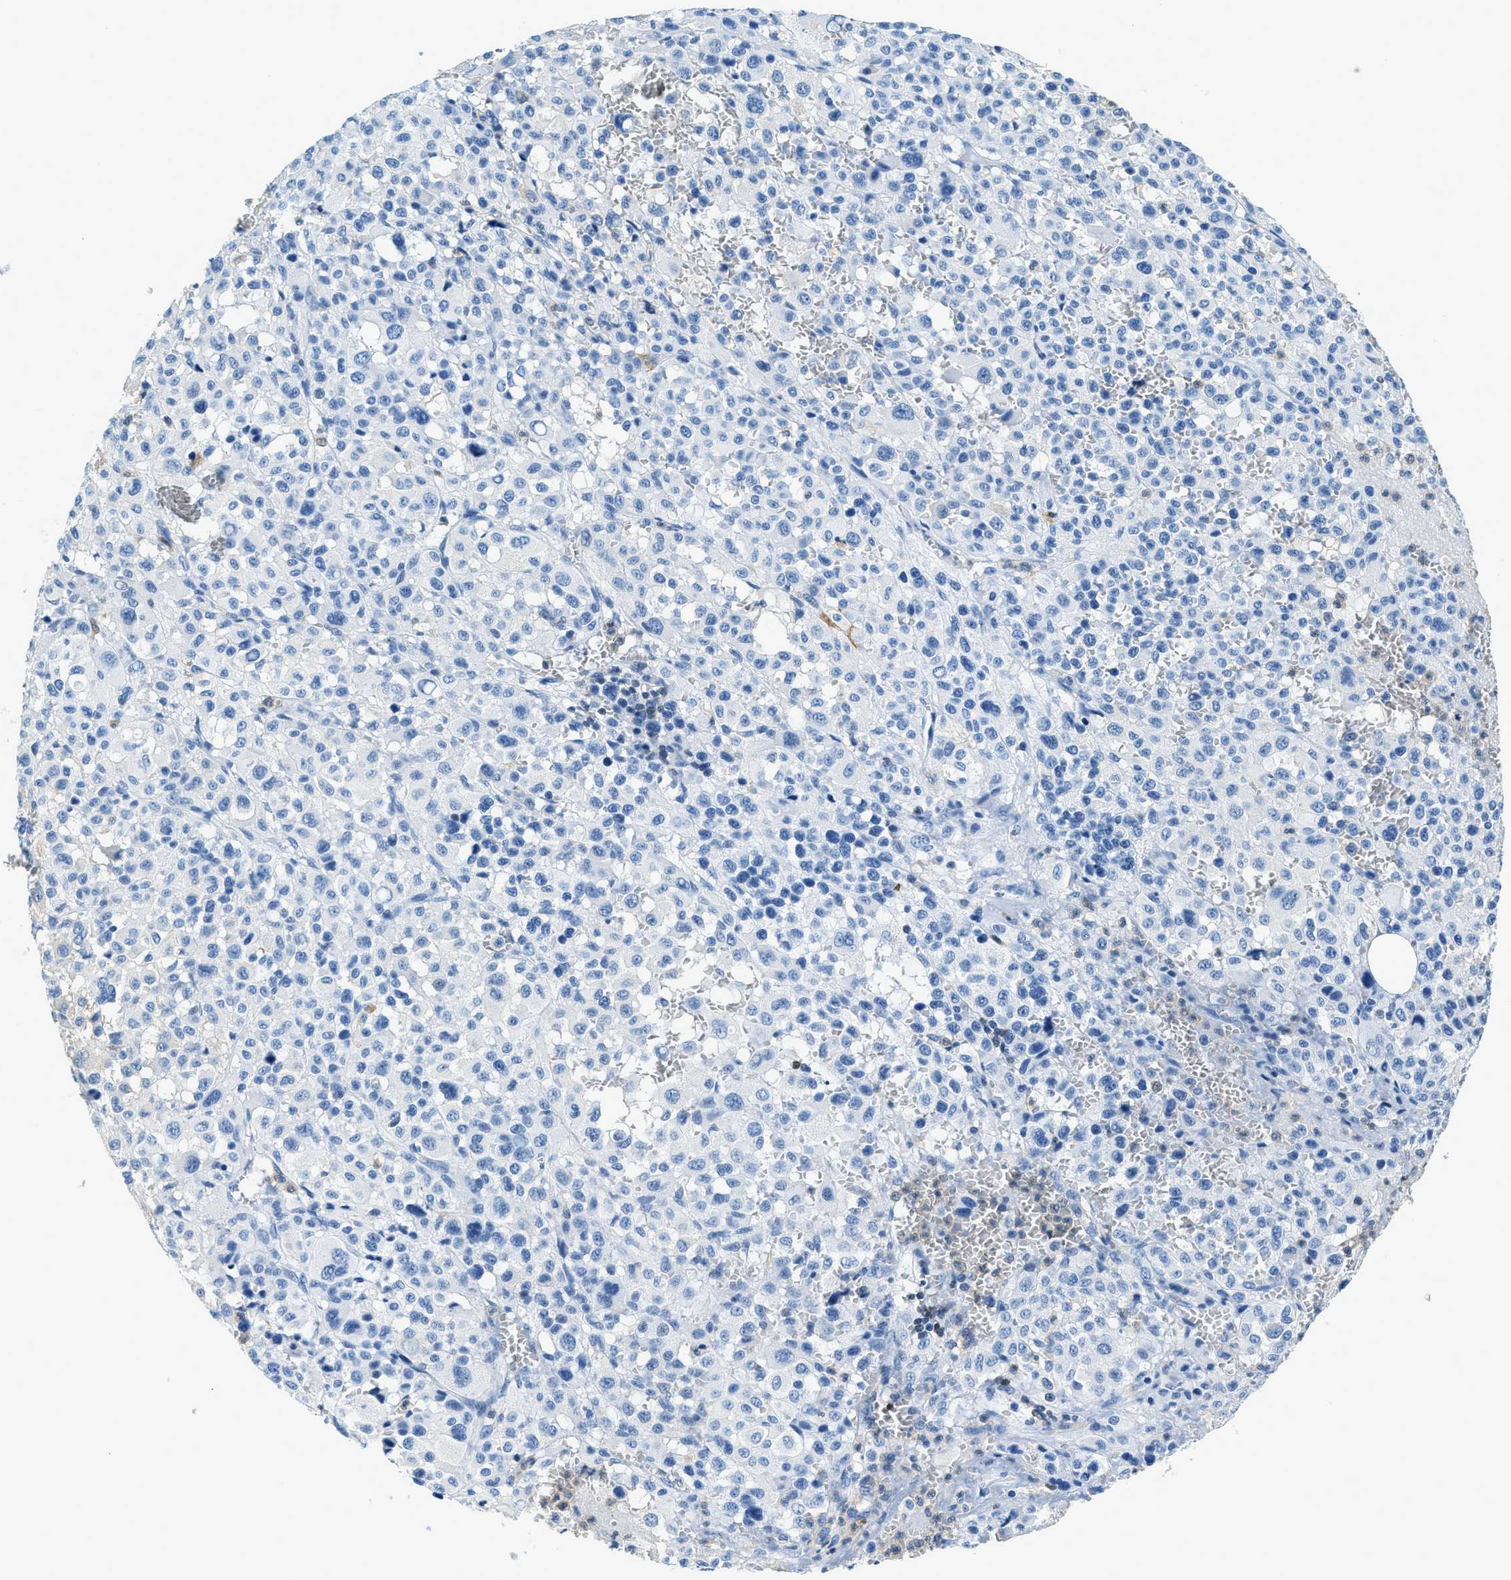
{"staining": {"intensity": "negative", "quantity": "none", "location": "none"}, "tissue": "melanoma", "cell_type": "Tumor cells", "image_type": "cancer", "snomed": [{"axis": "morphology", "description": "Malignant melanoma, Metastatic site"}, {"axis": "topography", "description": "Skin"}], "caption": "Immunohistochemistry histopathology image of neoplastic tissue: melanoma stained with DAB (3,3'-diaminobenzidine) exhibits no significant protein staining in tumor cells.", "gene": "CAPG", "patient": {"sex": "female", "age": 74}}